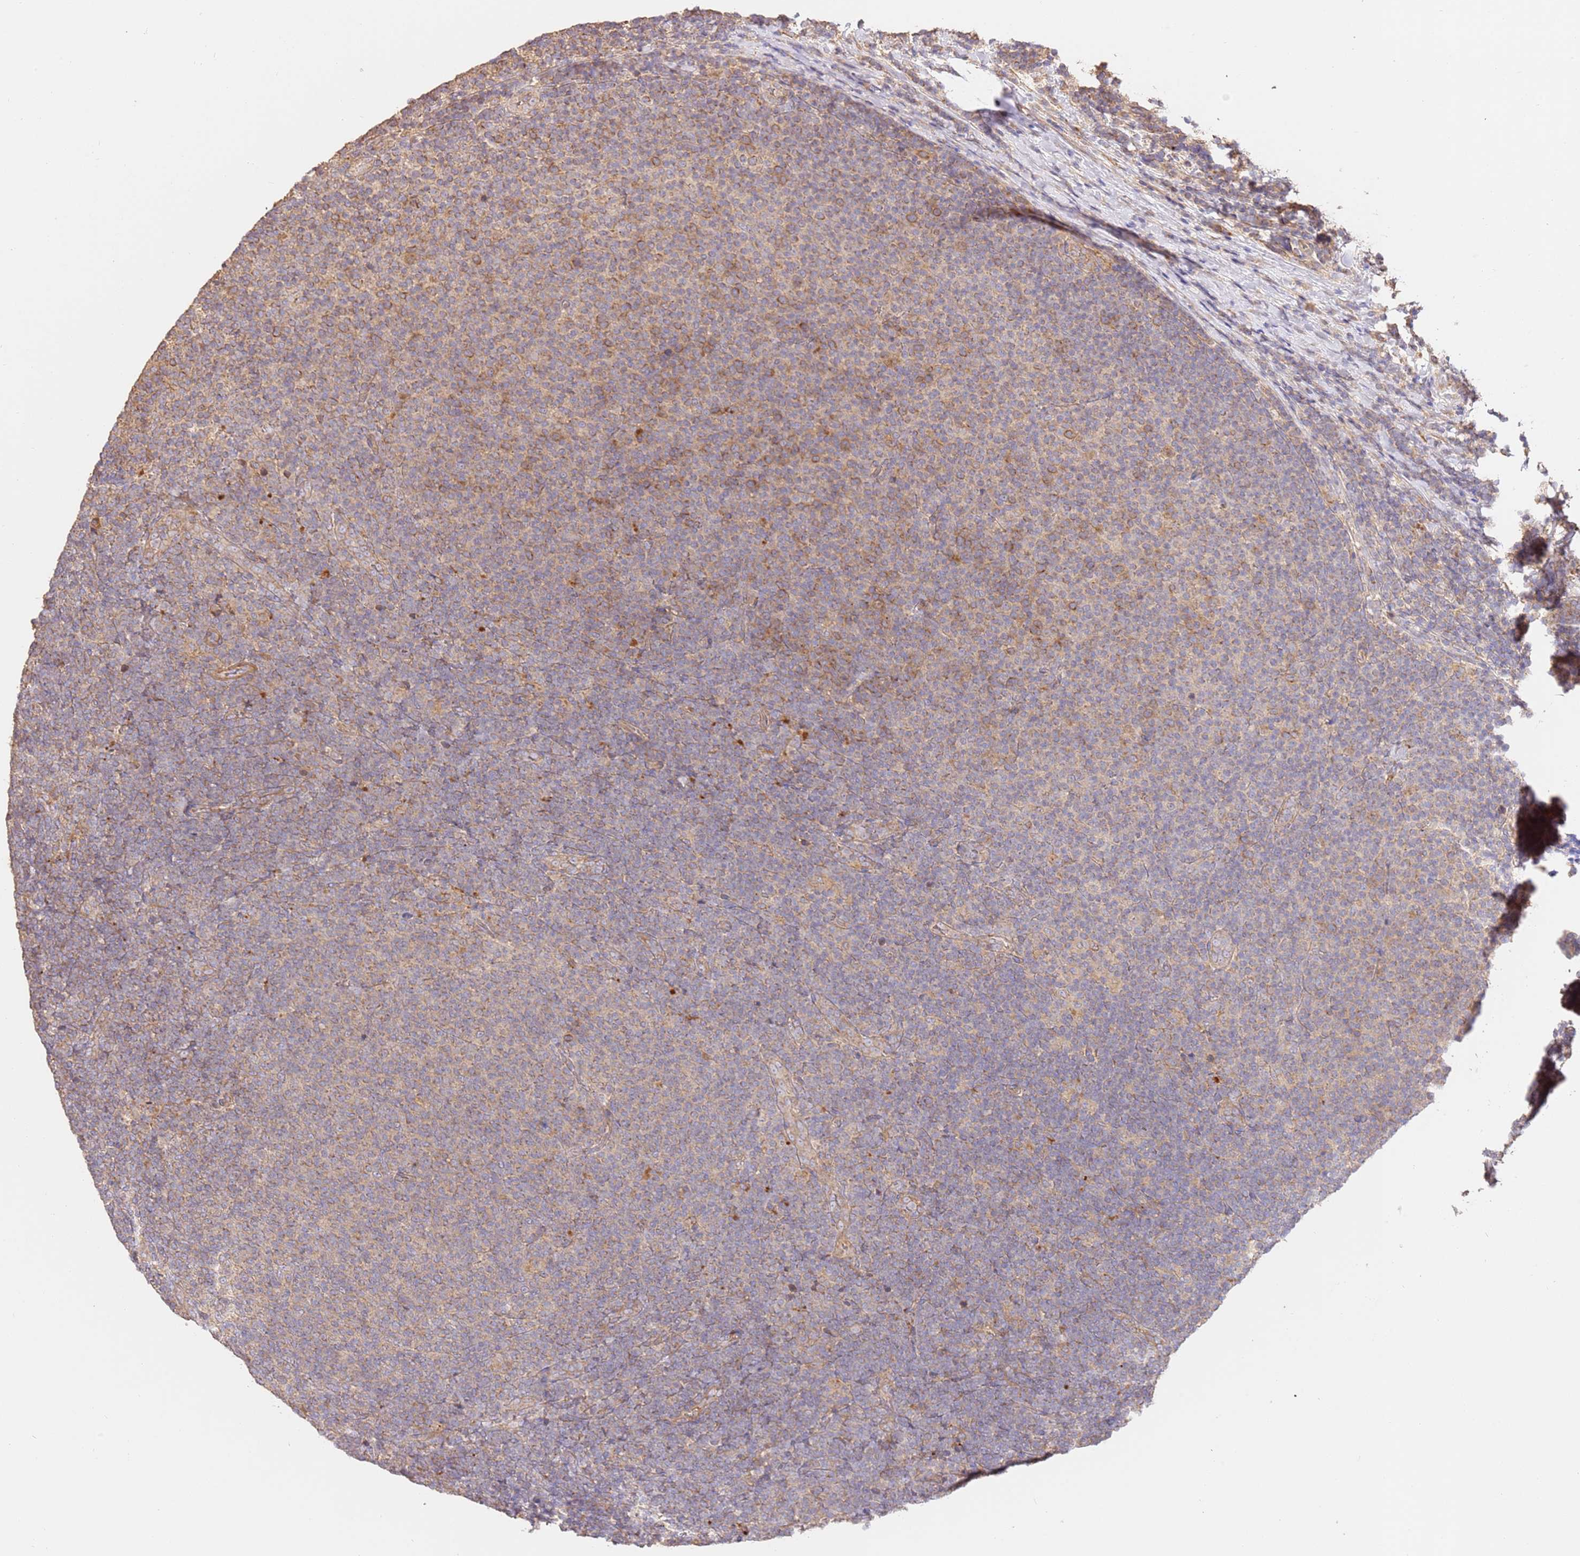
{"staining": {"intensity": "weak", "quantity": "25%-75%", "location": "cytoplasmic/membranous"}, "tissue": "lymphoma", "cell_type": "Tumor cells", "image_type": "cancer", "snomed": [{"axis": "morphology", "description": "Malignant lymphoma, non-Hodgkin's type, Low grade"}, {"axis": "topography", "description": "Lymph node"}], "caption": "Human lymphoma stained with a brown dye reveals weak cytoplasmic/membranous positive expression in about 25%-75% of tumor cells.", "gene": "CEP55", "patient": {"sex": "male", "age": 66}}